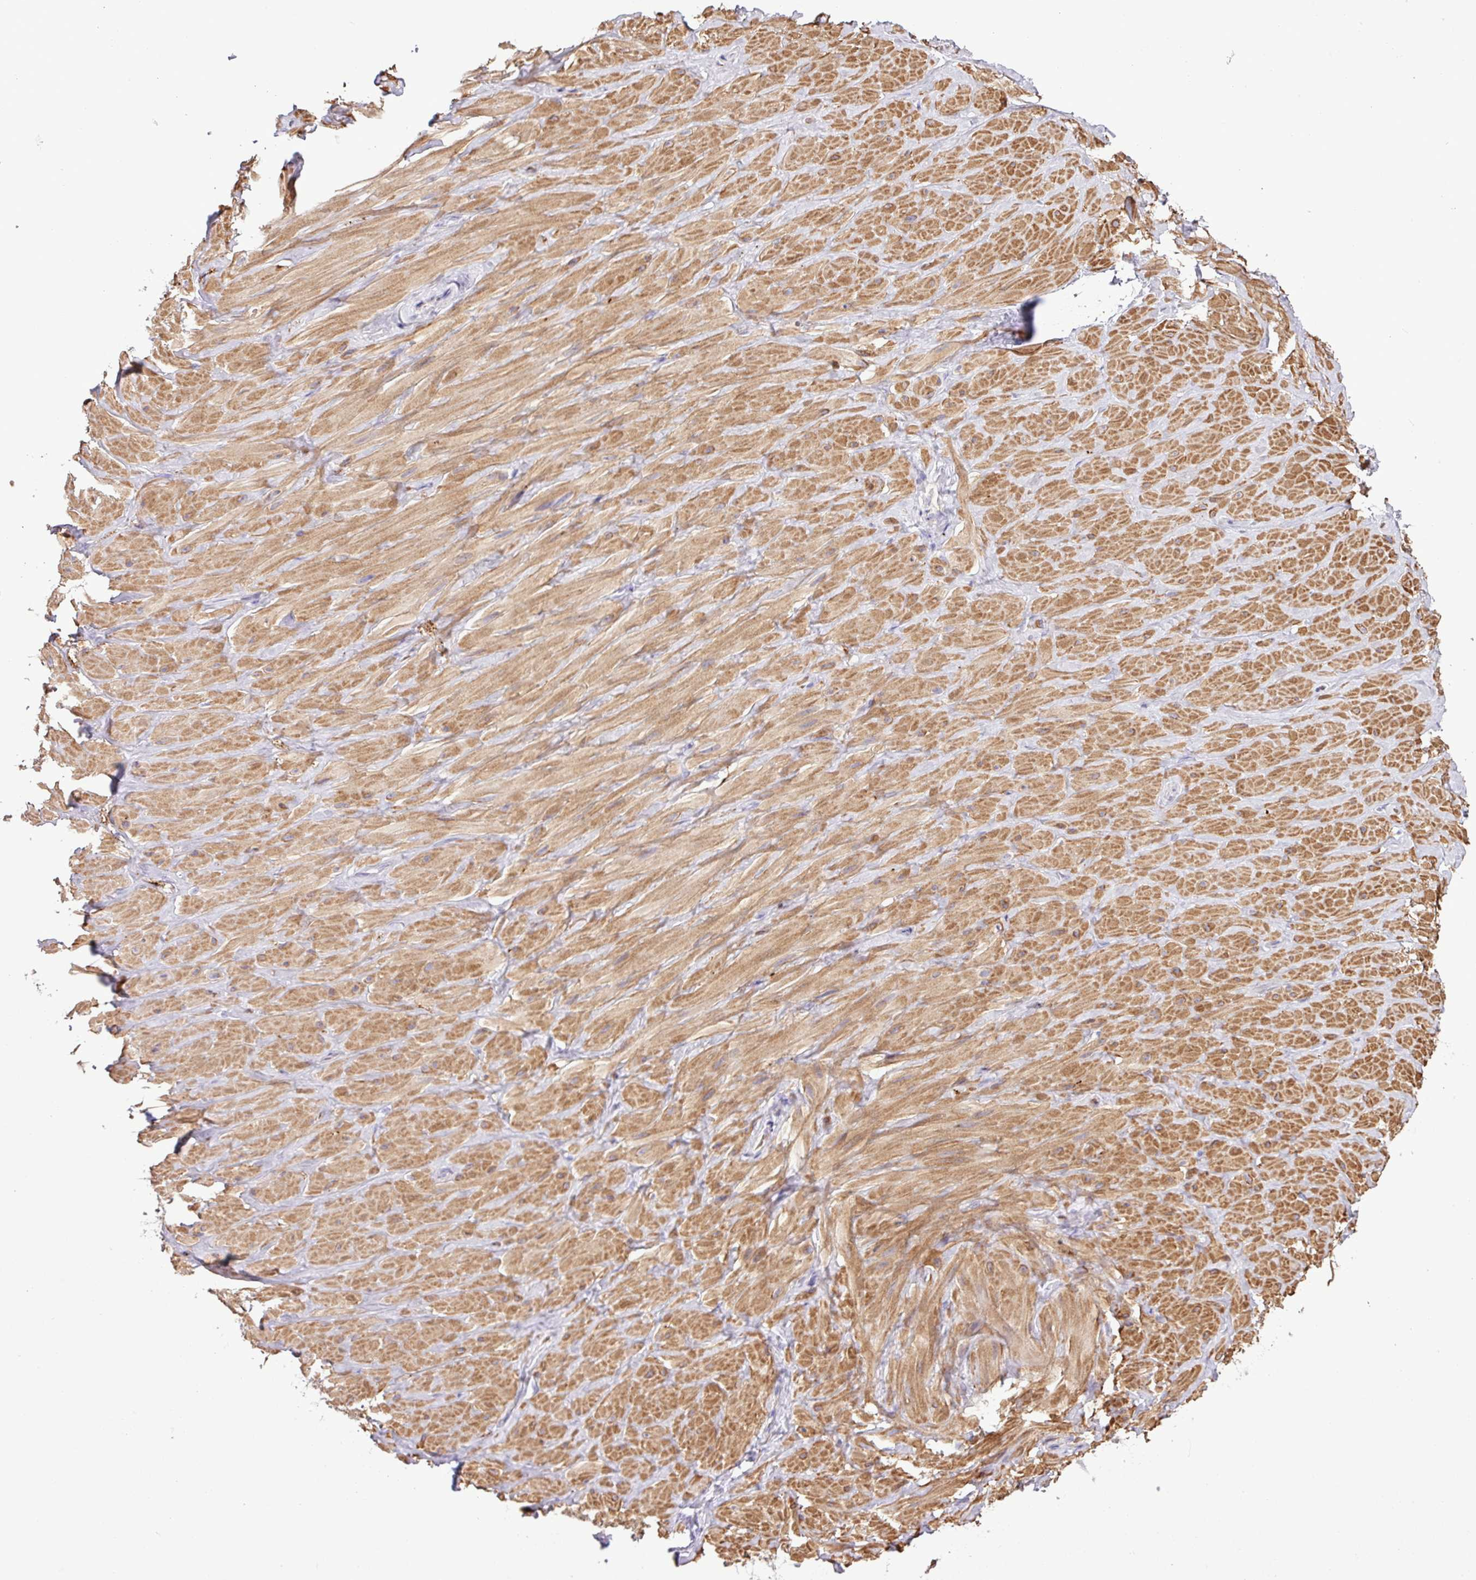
{"staining": {"intensity": "negative", "quantity": "none", "location": "none"}, "tissue": "soft tissue", "cell_type": "Chondrocytes", "image_type": "normal", "snomed": [{"axis": "morphology", "description": "Normal tissue, NOS"}, {"axis": "topography", "description": "Soft tissue"}, {"axis": "topography", "description": "Vascular tissue"}], "caption": "This histopathology image is of unremarkable soft tissue stained with immunohistochemistry (IHC) to label a protein in brown with the nuclei are counter-stained blue. There is no staining in chondrocytes.", "gene": "MGAT4B", "patient": {"sex": "male", "age": 41}}